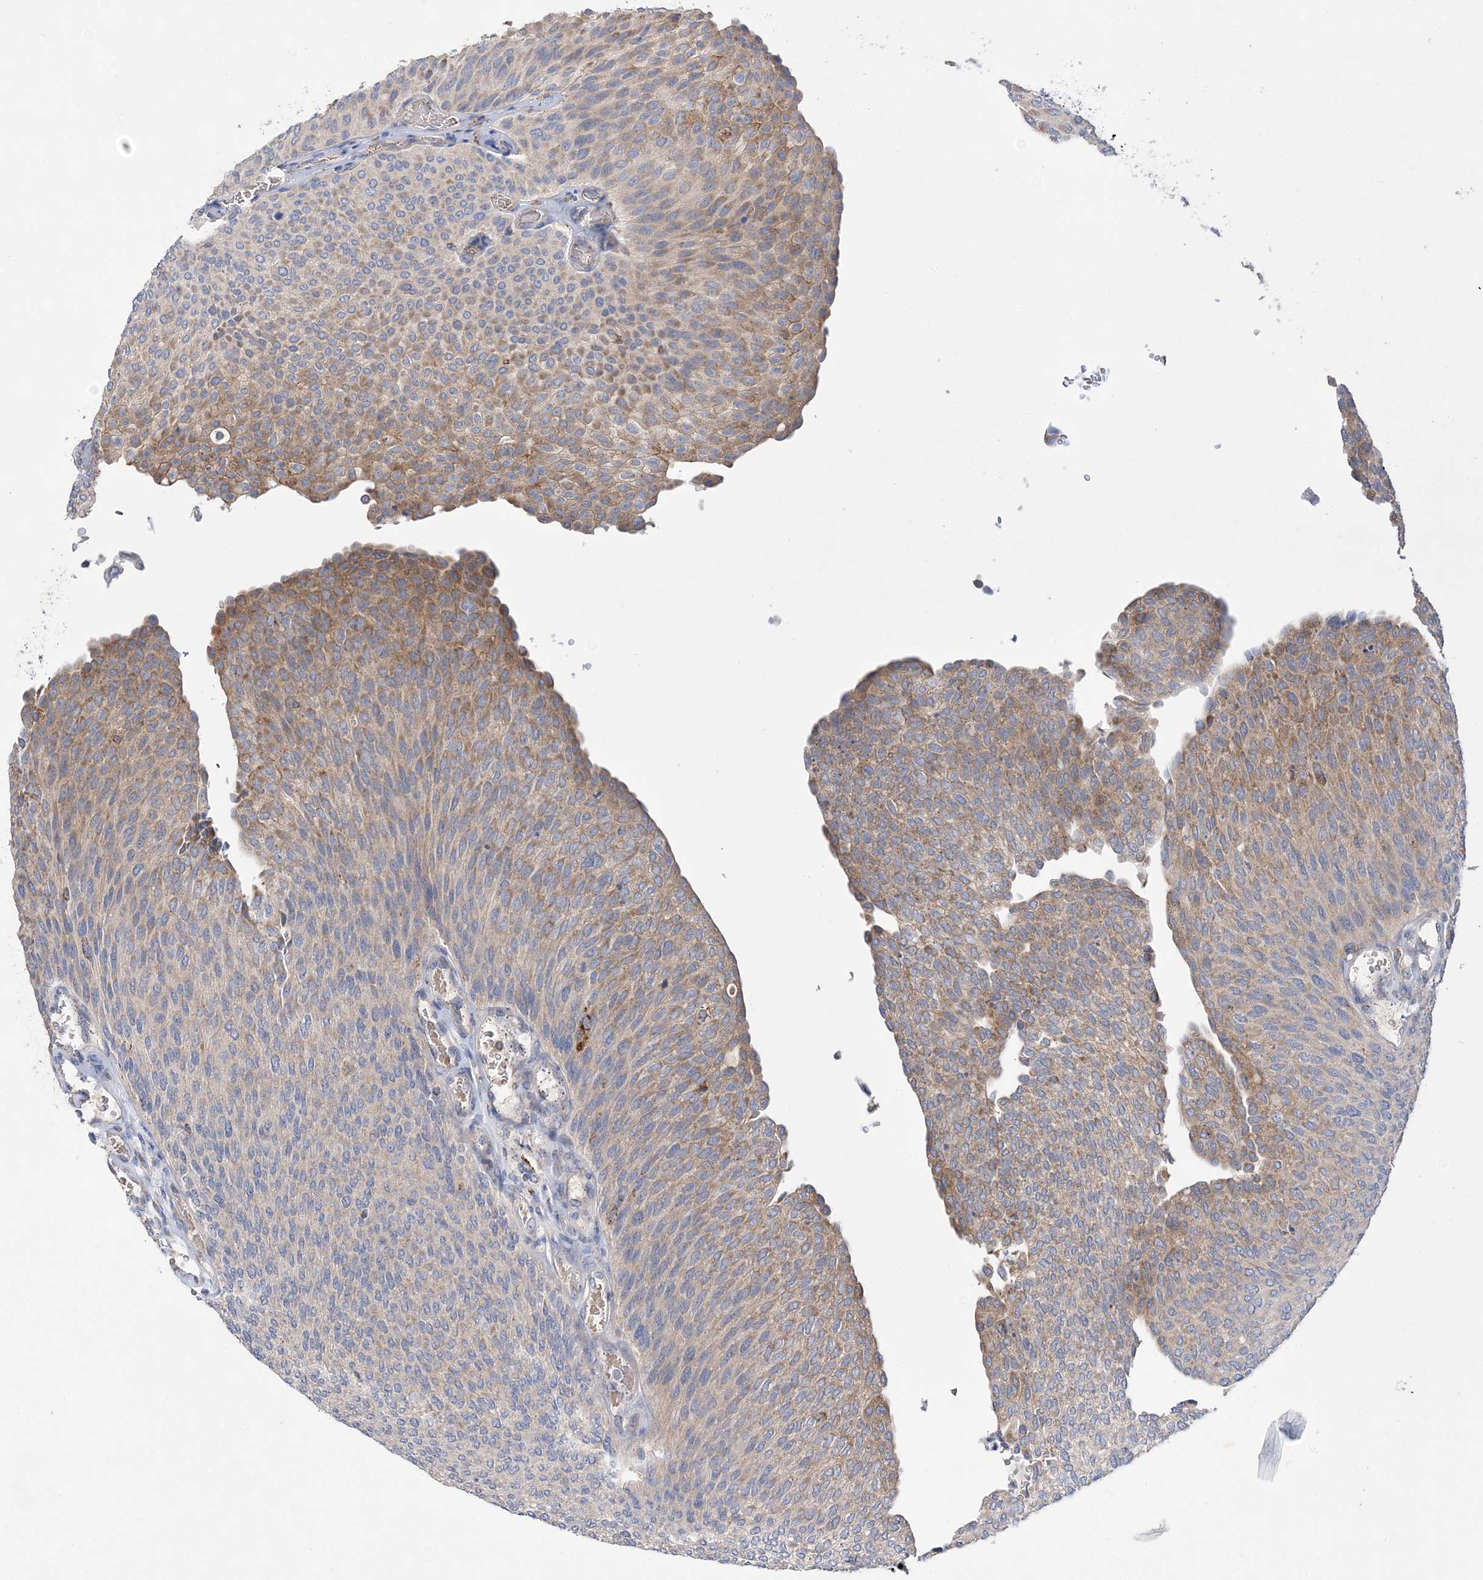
{"staining": {"intensity": "moderate", "quantity": "25%-75%", "location": "cytoplasmic/membranous"}, "tissue": "urothelial cancer", "cell_type": "Tumor cells", "image_type": "cancer", "snomed": [{"axis": "morphology", "description": "Urothelial carcinoma, Low grade"}, {"axis": "topography", "description": "Urinary bladder"}], "caption": "This micrograph demonstrates immunohistochemistry staining of low-grade urothelial carcinoma, with medium moderate cytoplasmic/membranous staining in approximately 25%-75% of tumor cells.", "gene": "TRAPPC13", "patient": {"sex": "female", "age": 79}}